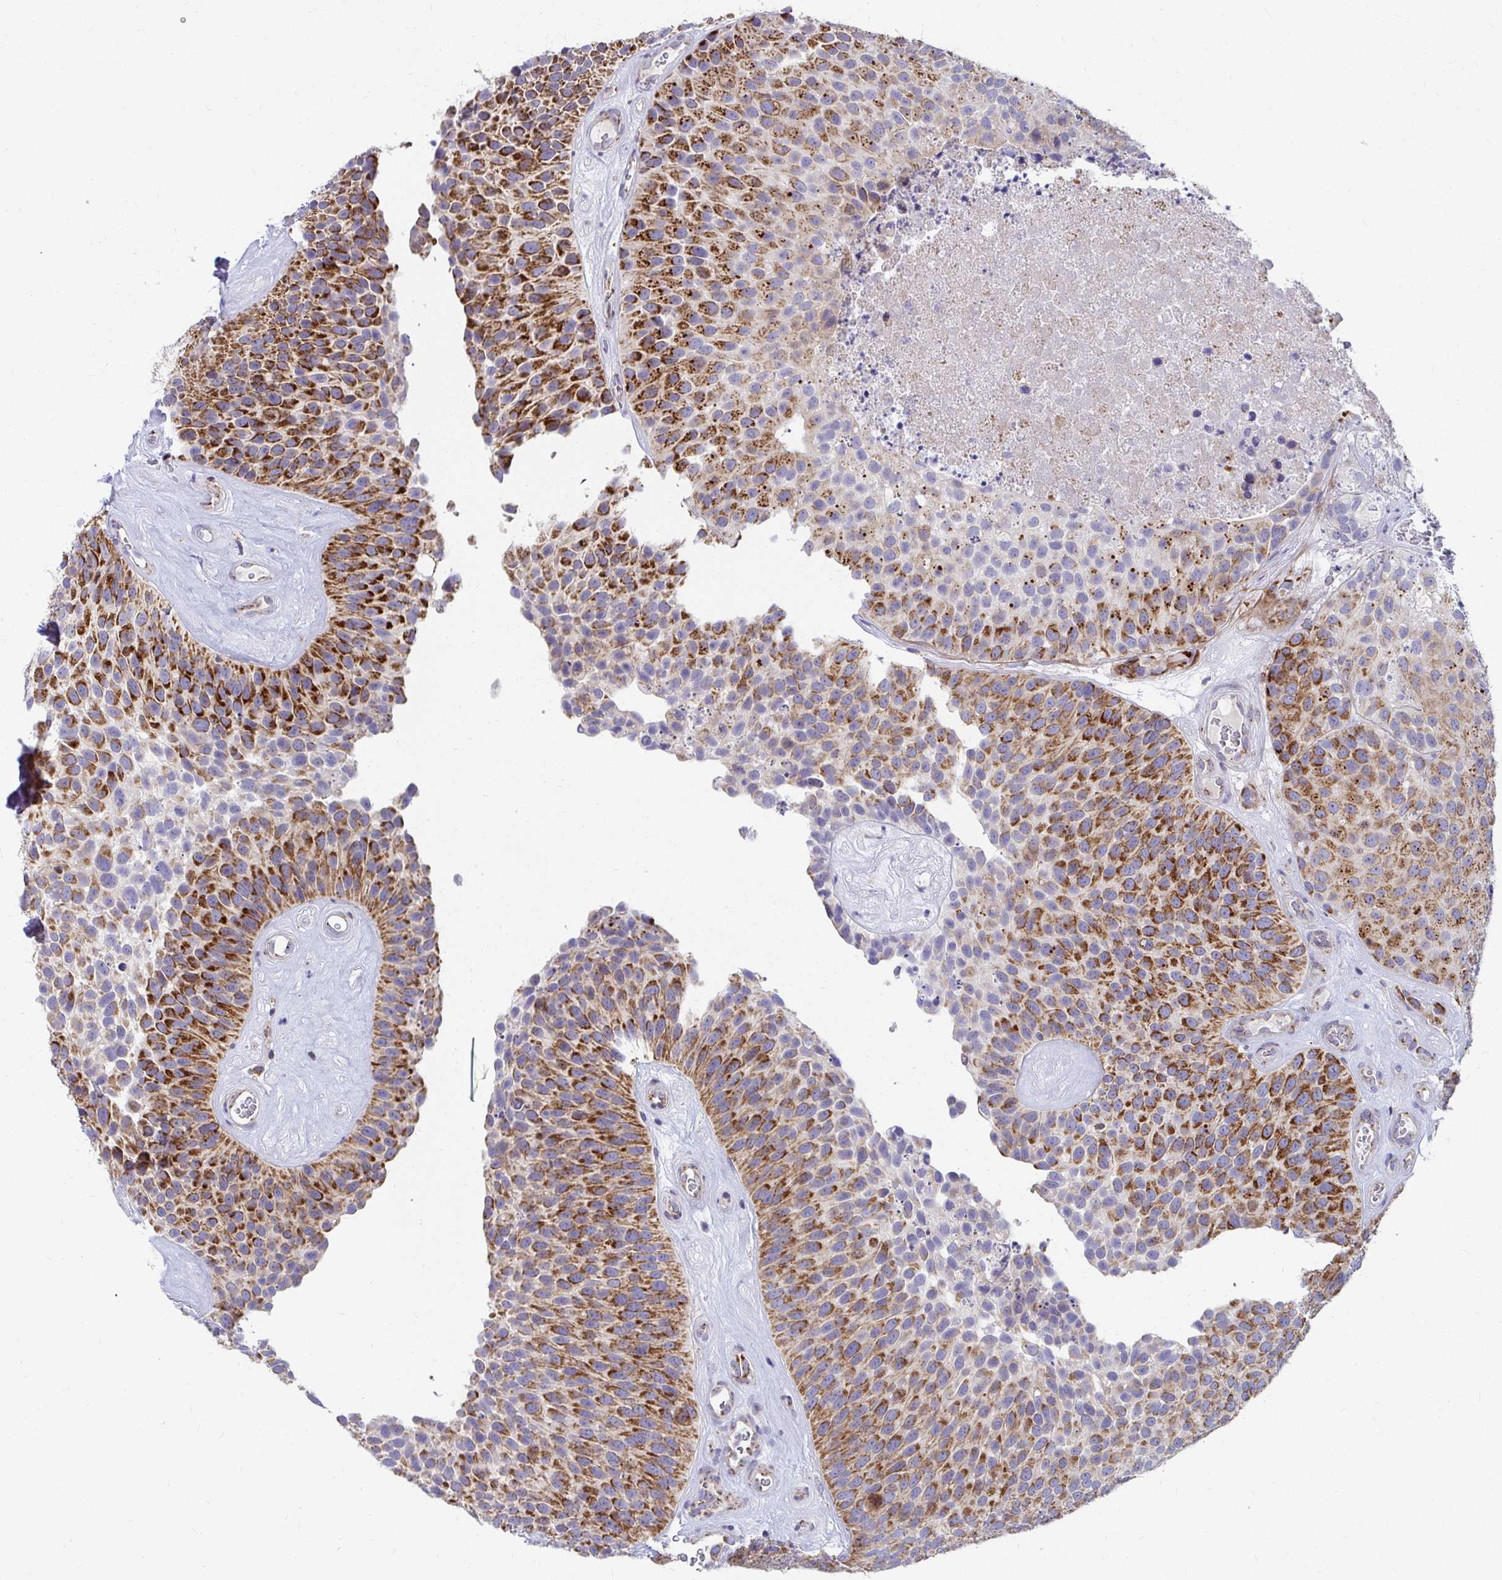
{"staining": {"intensity": "strong", "quantity": ">75%", "location": "cytoplasmic/membranous"}, "tissue": "urothelial cancer", "cell_type": "Tumor cells", "image_type": "cancer", "snomed": [{"axis": "morphology", "description": "Urothelial carcinoma, Low grade"}, {"axis": "topography", "description": "Urinary bladder"}], "caption": "DAB (3,3'-diaminobenzidine) immunohistochemical staining of human low-grade urothelial carcinoma exhibits strong cytoplasmic/membranous protein staining in about >75% of tumor cells.", "gene": "EXOC5", "patient": {"sex": "male", "age": 76}}